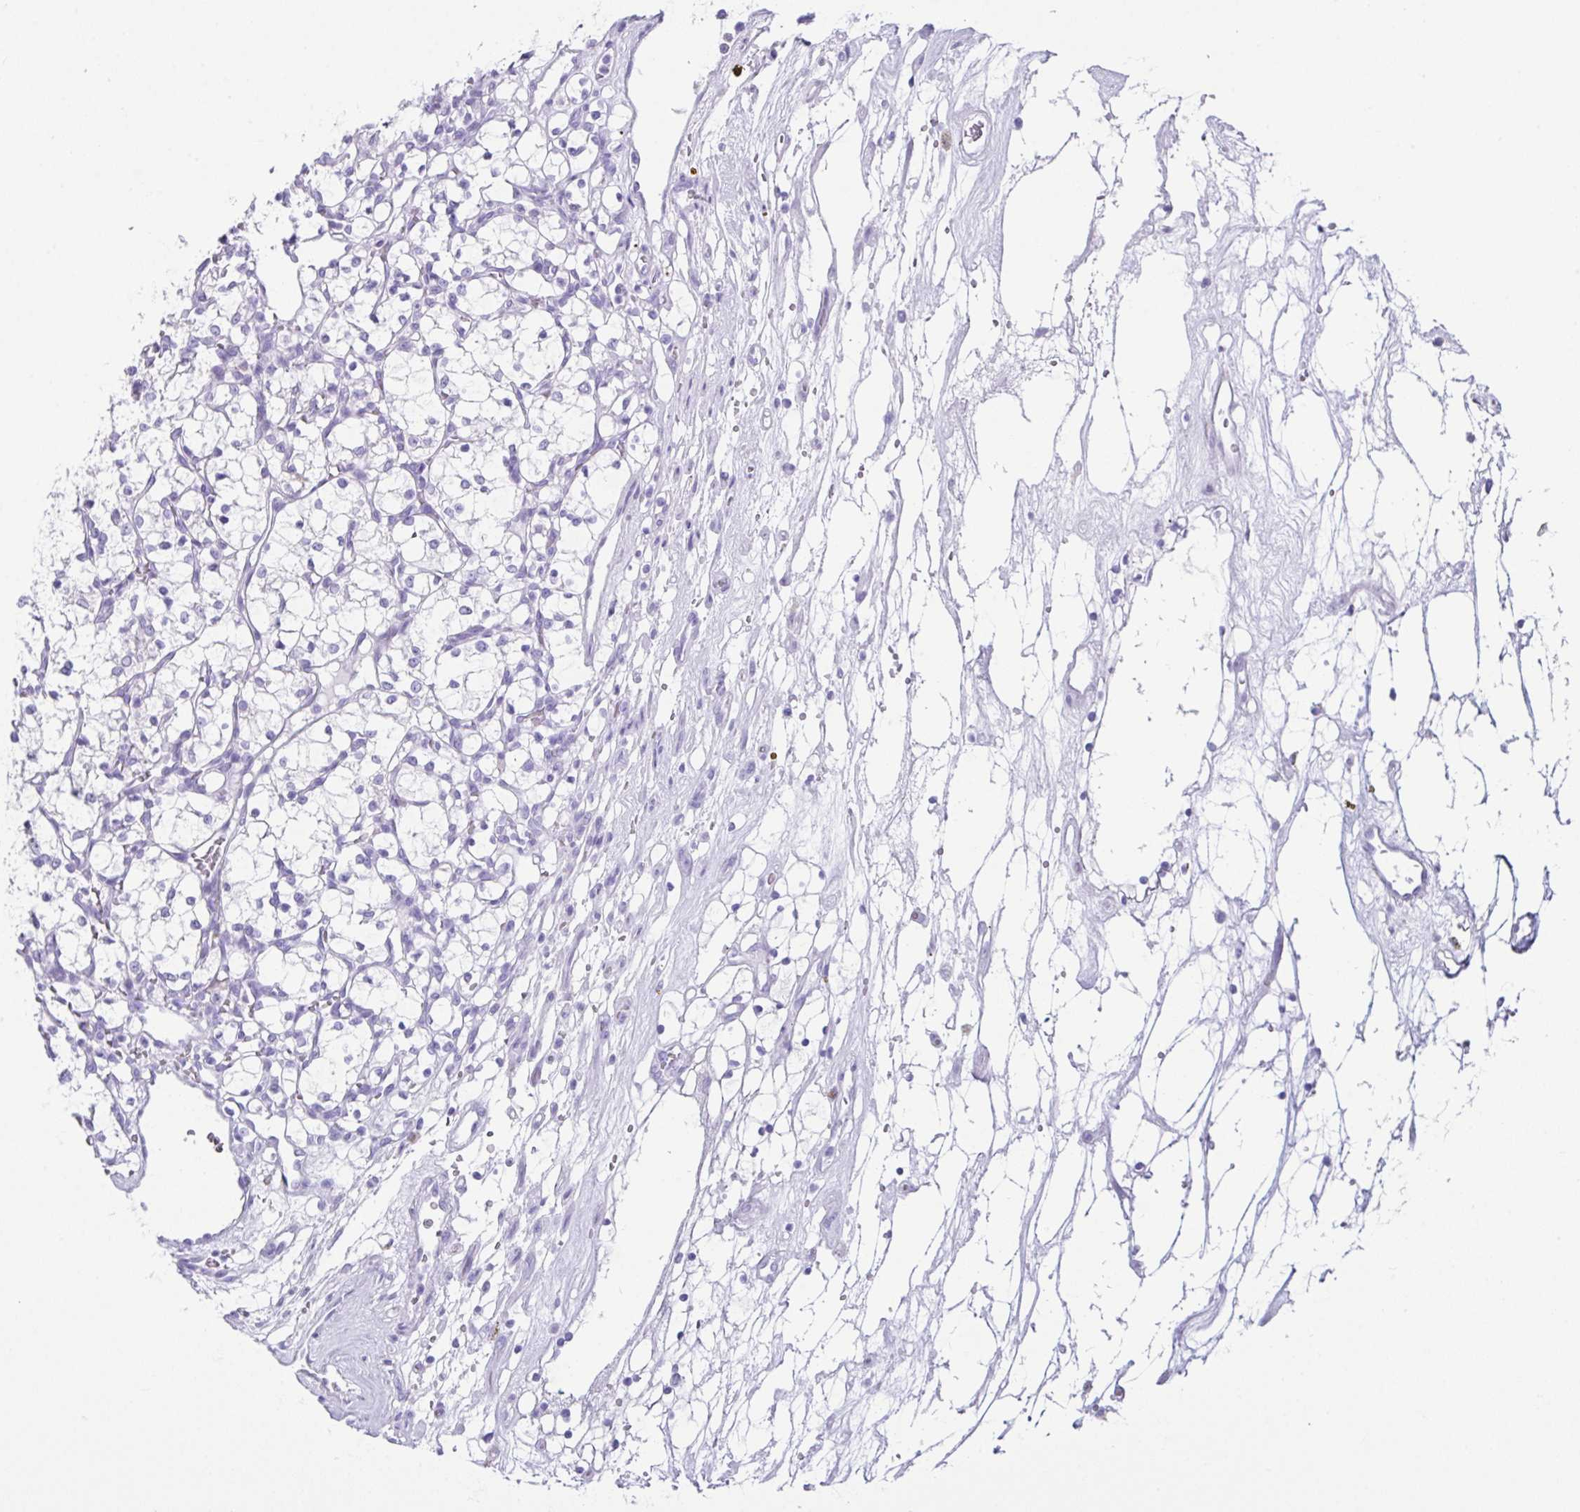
{"staining": {"intensity": "negative", "quantity": "none", "location": "none"}, "tissue": "renal cancer", "cell_type": "Tumor cells", "image_type": "cancer", "snomed": [{"axis": "morphology", "description": "Adenocarcinoma, NOS"}, {"axis": "topography", "description": "Kidney"}], "caption": "Protein analysis of renal cancer (adenocarcinoma) exhibits no significant positivity in tumor cells.", "gene": "LGALS4", "patient": {"sex": "female", "age": 69}}